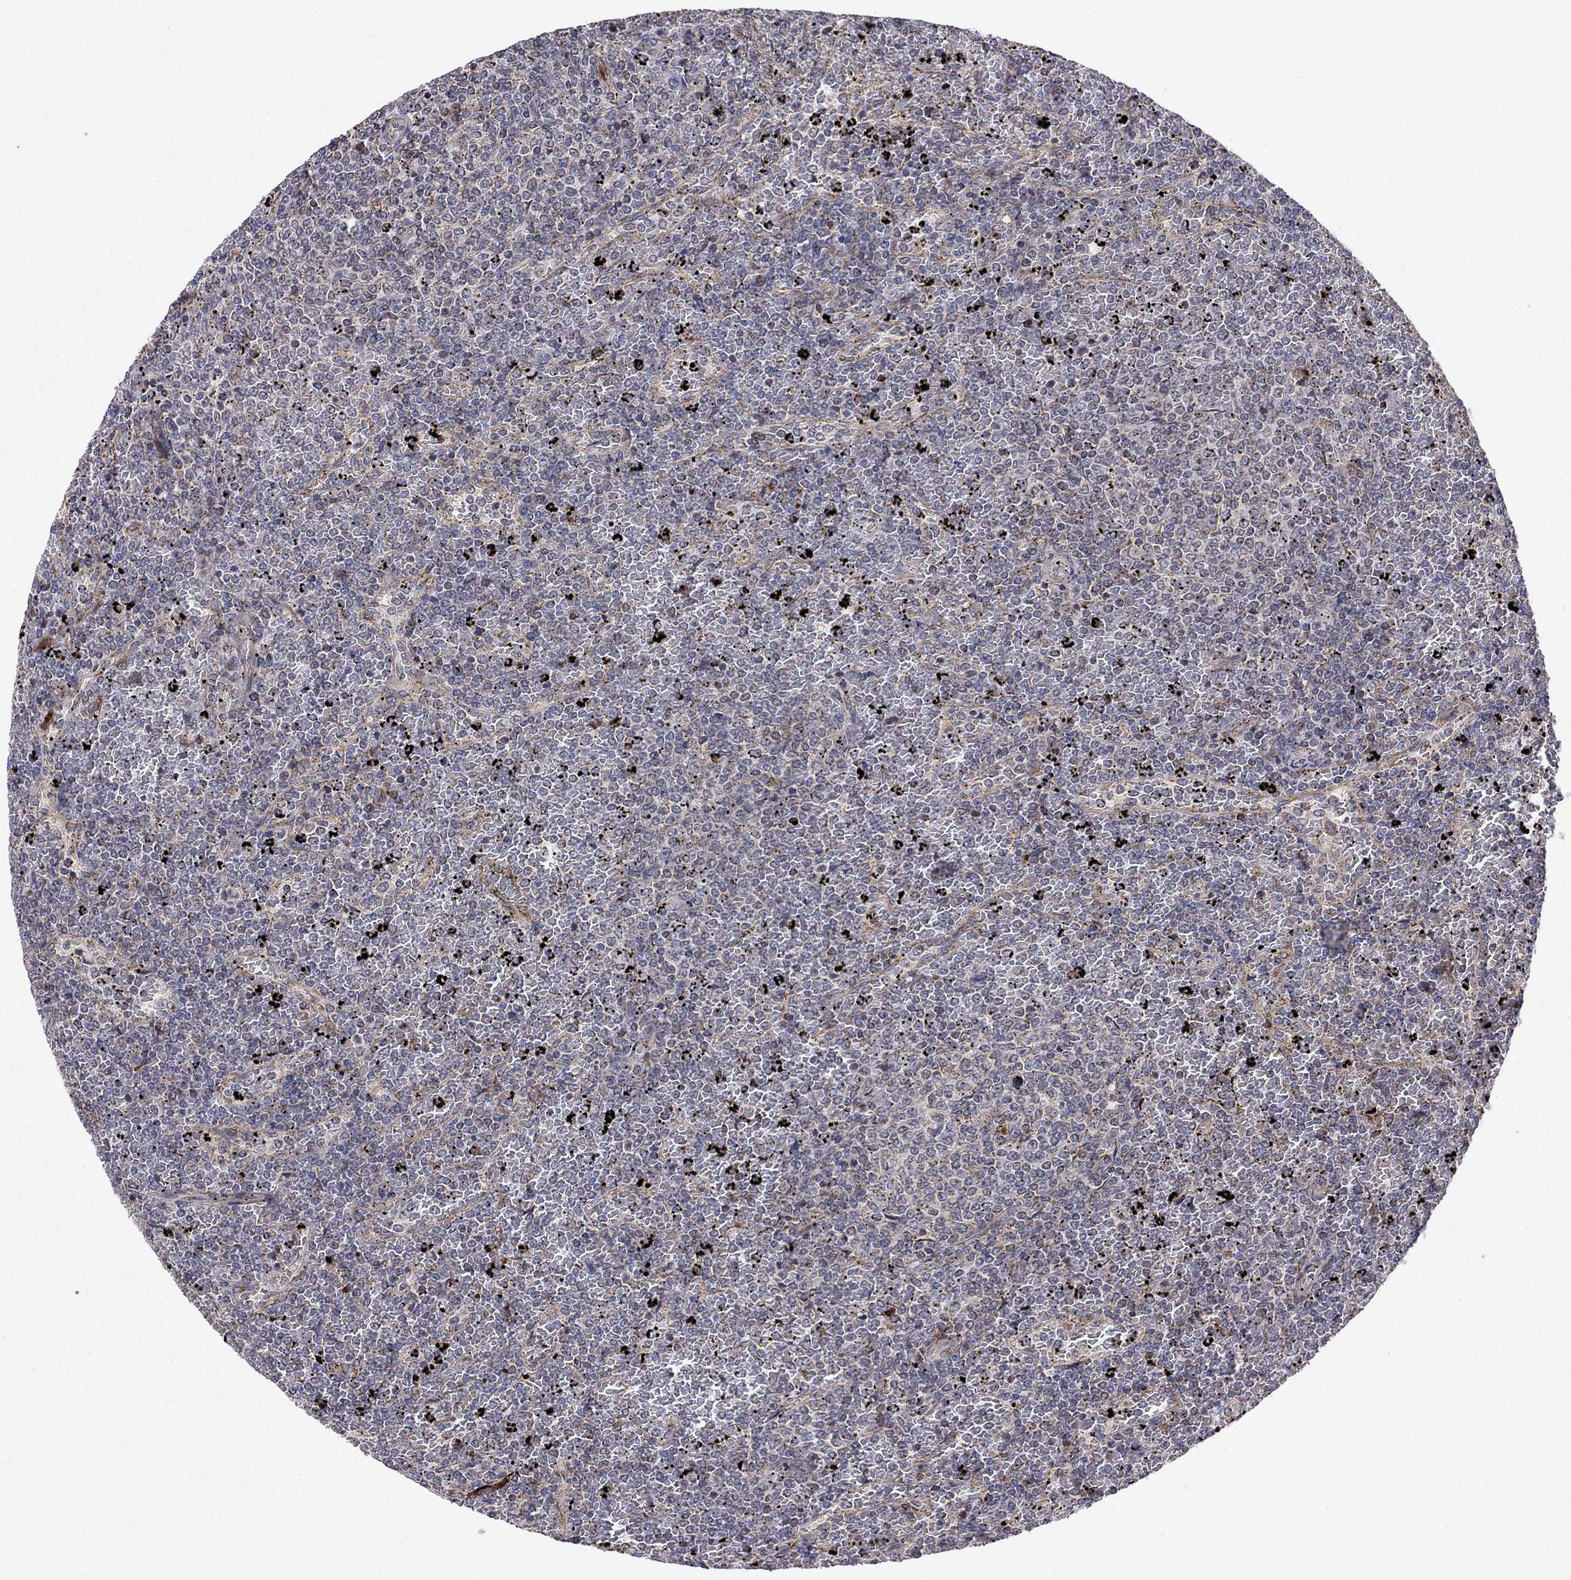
{"staining": {"intensity": "negative", "quantity": "none", "location": "none"}, "tissue": "lymphoma", "cell_type": "Tumor cells", "image_type": "cancer", "snomed": [{"axis": "morphology", "description": "Malignant lymphoma, non-Hodgkin's type, Low grade"}, {"axis": "topography", "description": "Spleen"}], "caption": "This histopathology image is of lymphoma stained with IHC to label a protein in brown with the nuclei are counter-stained blue. There is no expression in tumor cells. (DAB immunohistochemistry, high magnification).", "gene": "IDS", "patient": {"sex": "female", "age": 77}}